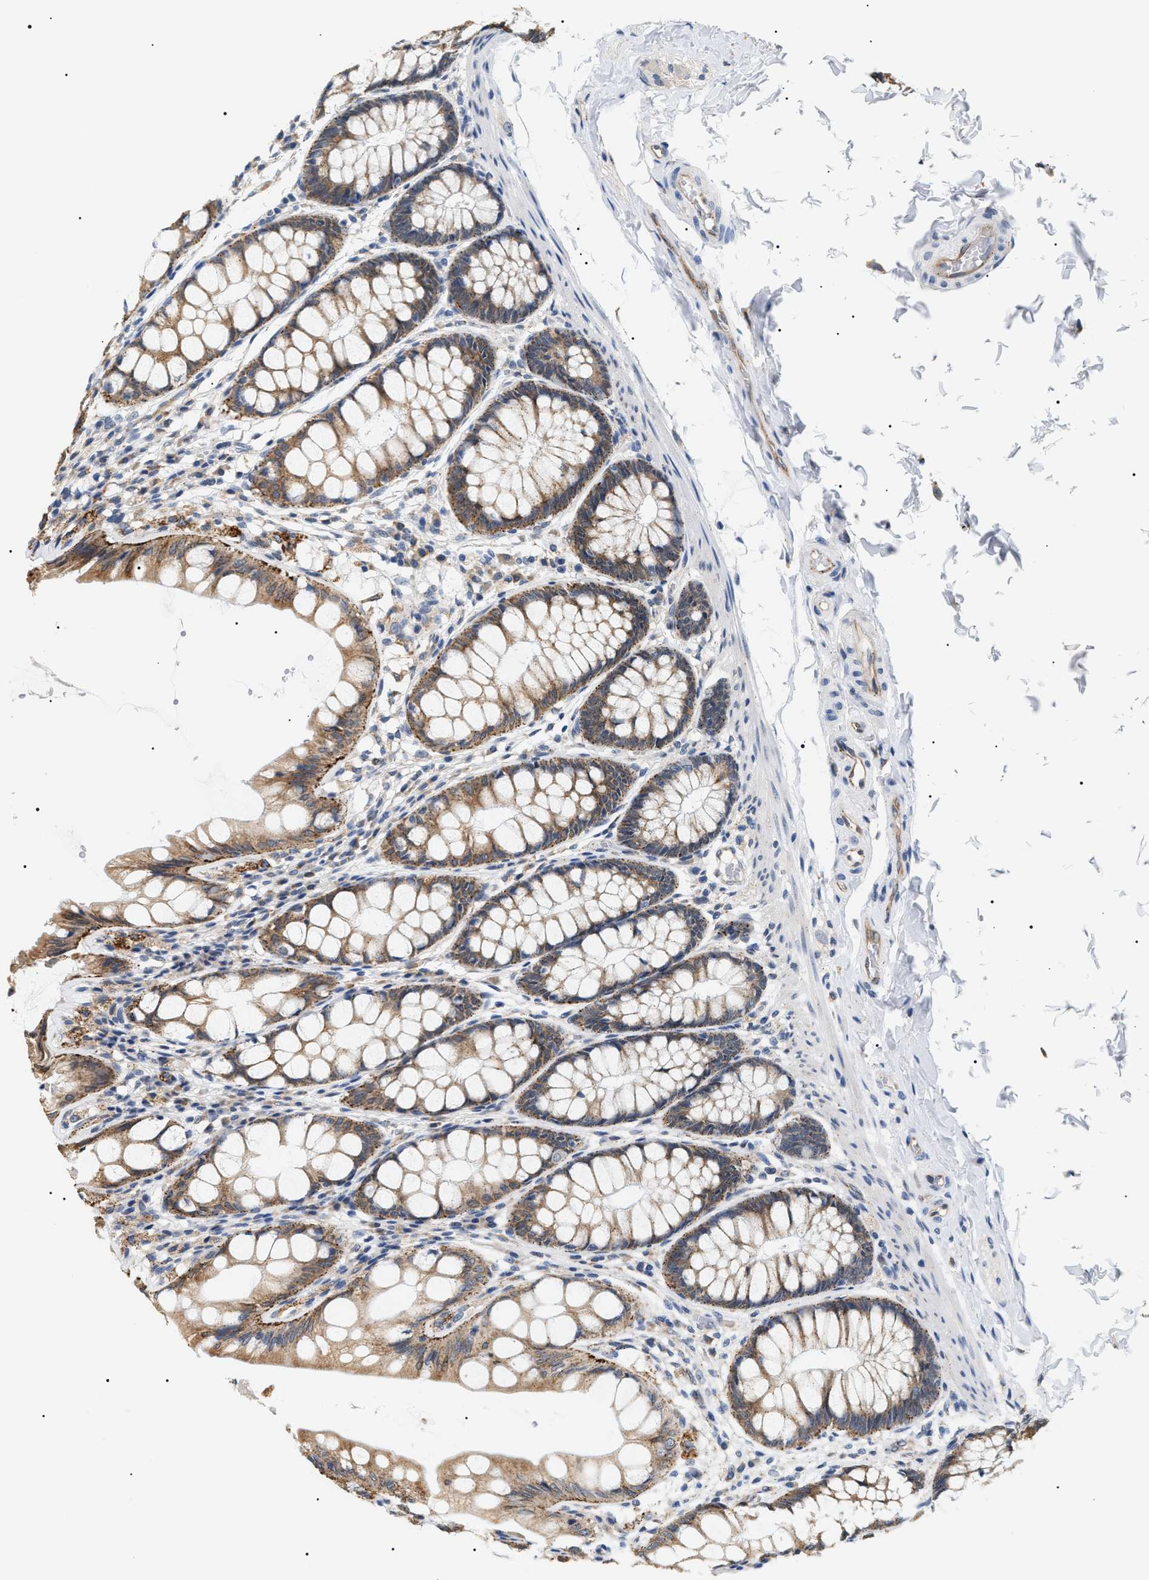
{"staining": {"intensity": "moderate", "quantity": ">75%", "location": "cytoplasmic/membranous"}, "tissue": "colon", "cell_type": "Endothelial cells", "image_type": "normal", "snomed": [{"axis": "morphology", "description": "Normal tissue, NOS"}, {"axis": "topography", "description": "Colon"}], "caption": "Unremarkable colon displays moderate cytoplasmic/membranous staining in about >75% of endothelial cells.", "gene": "HSD17B11", "patient": {"sex": "male", "age": 47}}